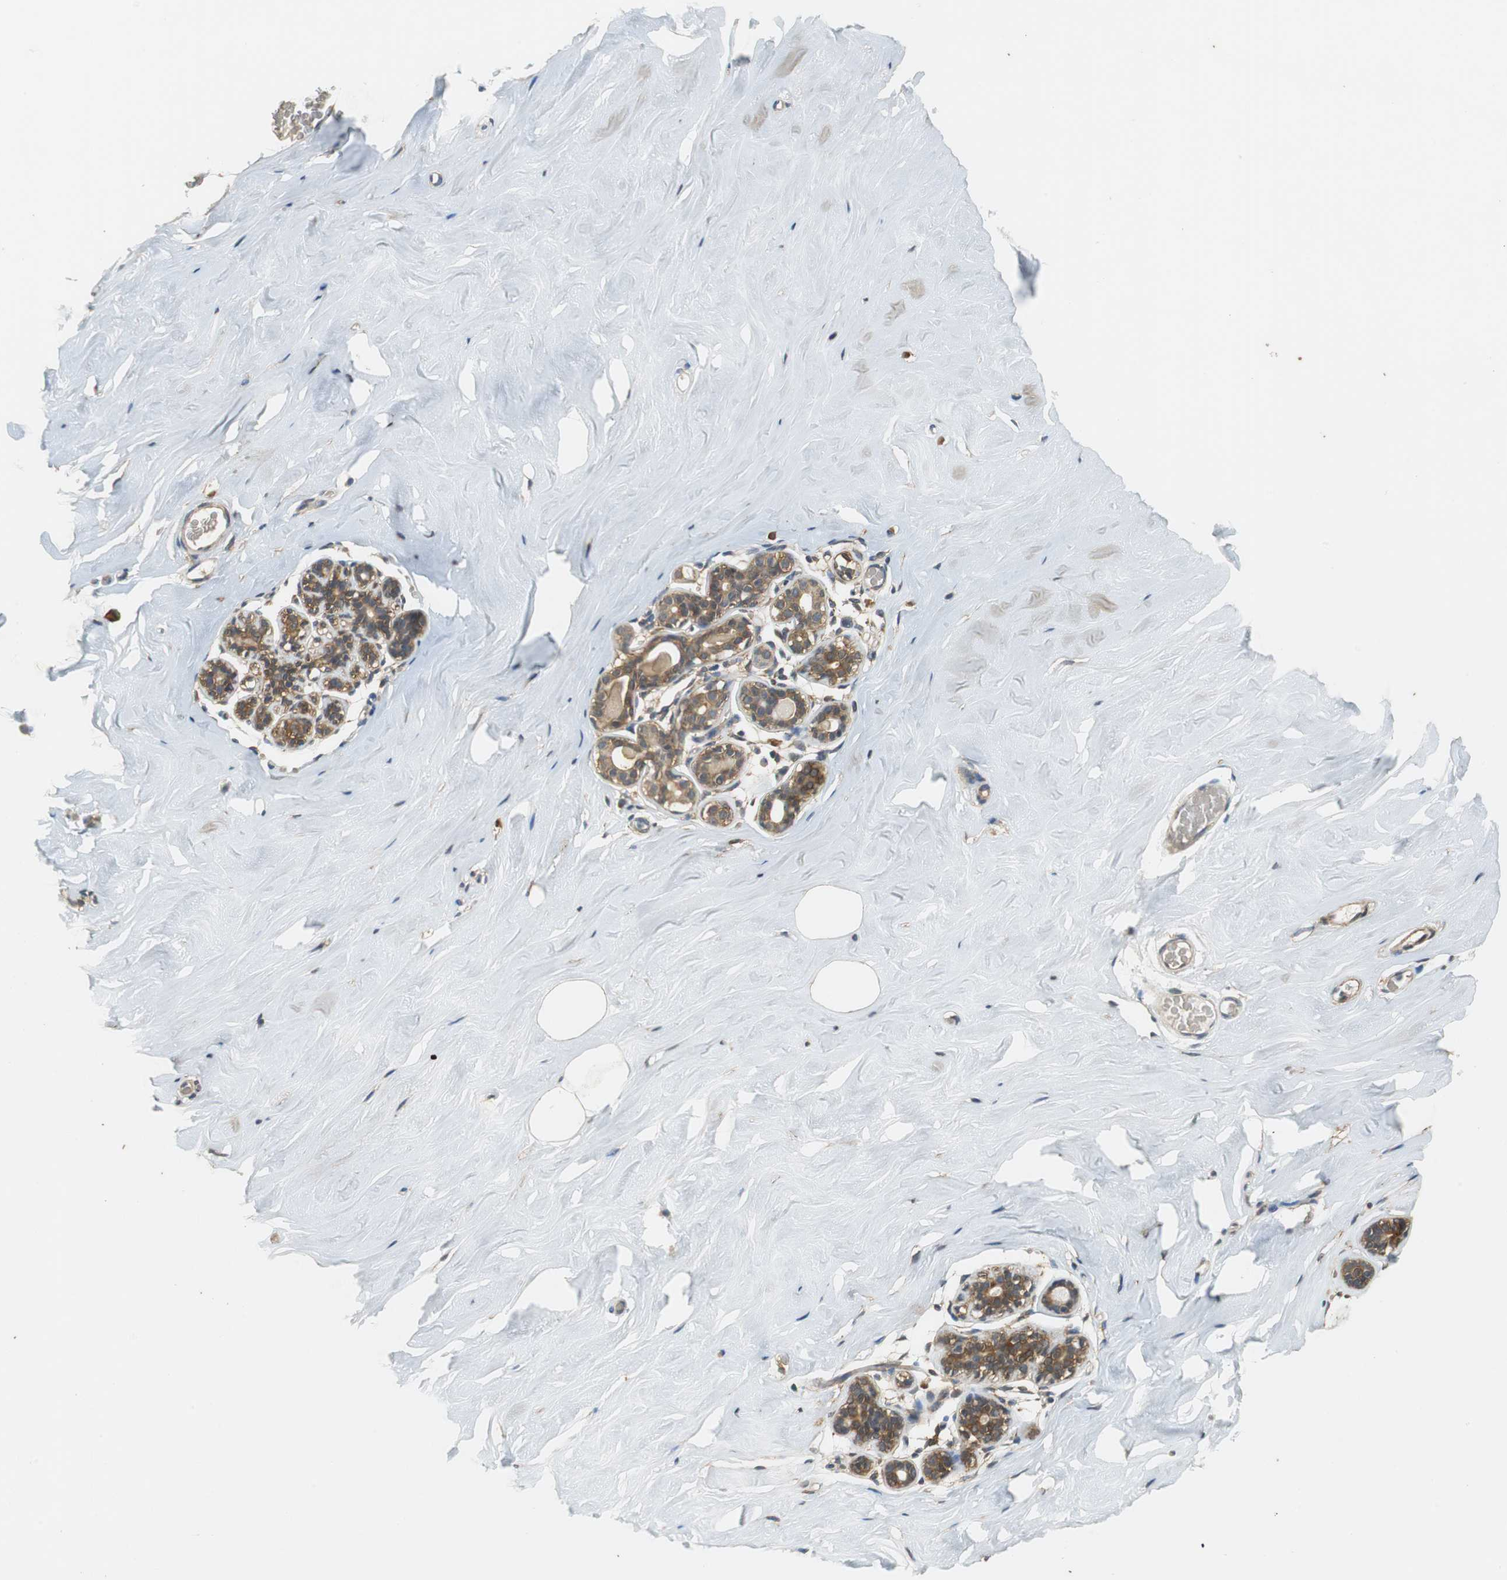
{"staining": {"intensity": "strong", "quantity": ">75%", "location": "cytoplasmic/membranous"}, "tissue": "breast", "cell_type": "Glandular cells", "image_type": "normal", "snomed": [{"axis": "morphology", "description": "Normal tissue, NOS"}, {"axis": "topography", "description": "Breast"}], "caption": "Strong cytoplasmic/membranous protein expression is seen in approximately >75% of glandular cells in breast. (Stains: DAB in brown, nuclei in blue, Microscopy: brightfield microscopy at high magnification).", "gene": "UBQLN2", "patient": {"sex": "female", "age": 75}}